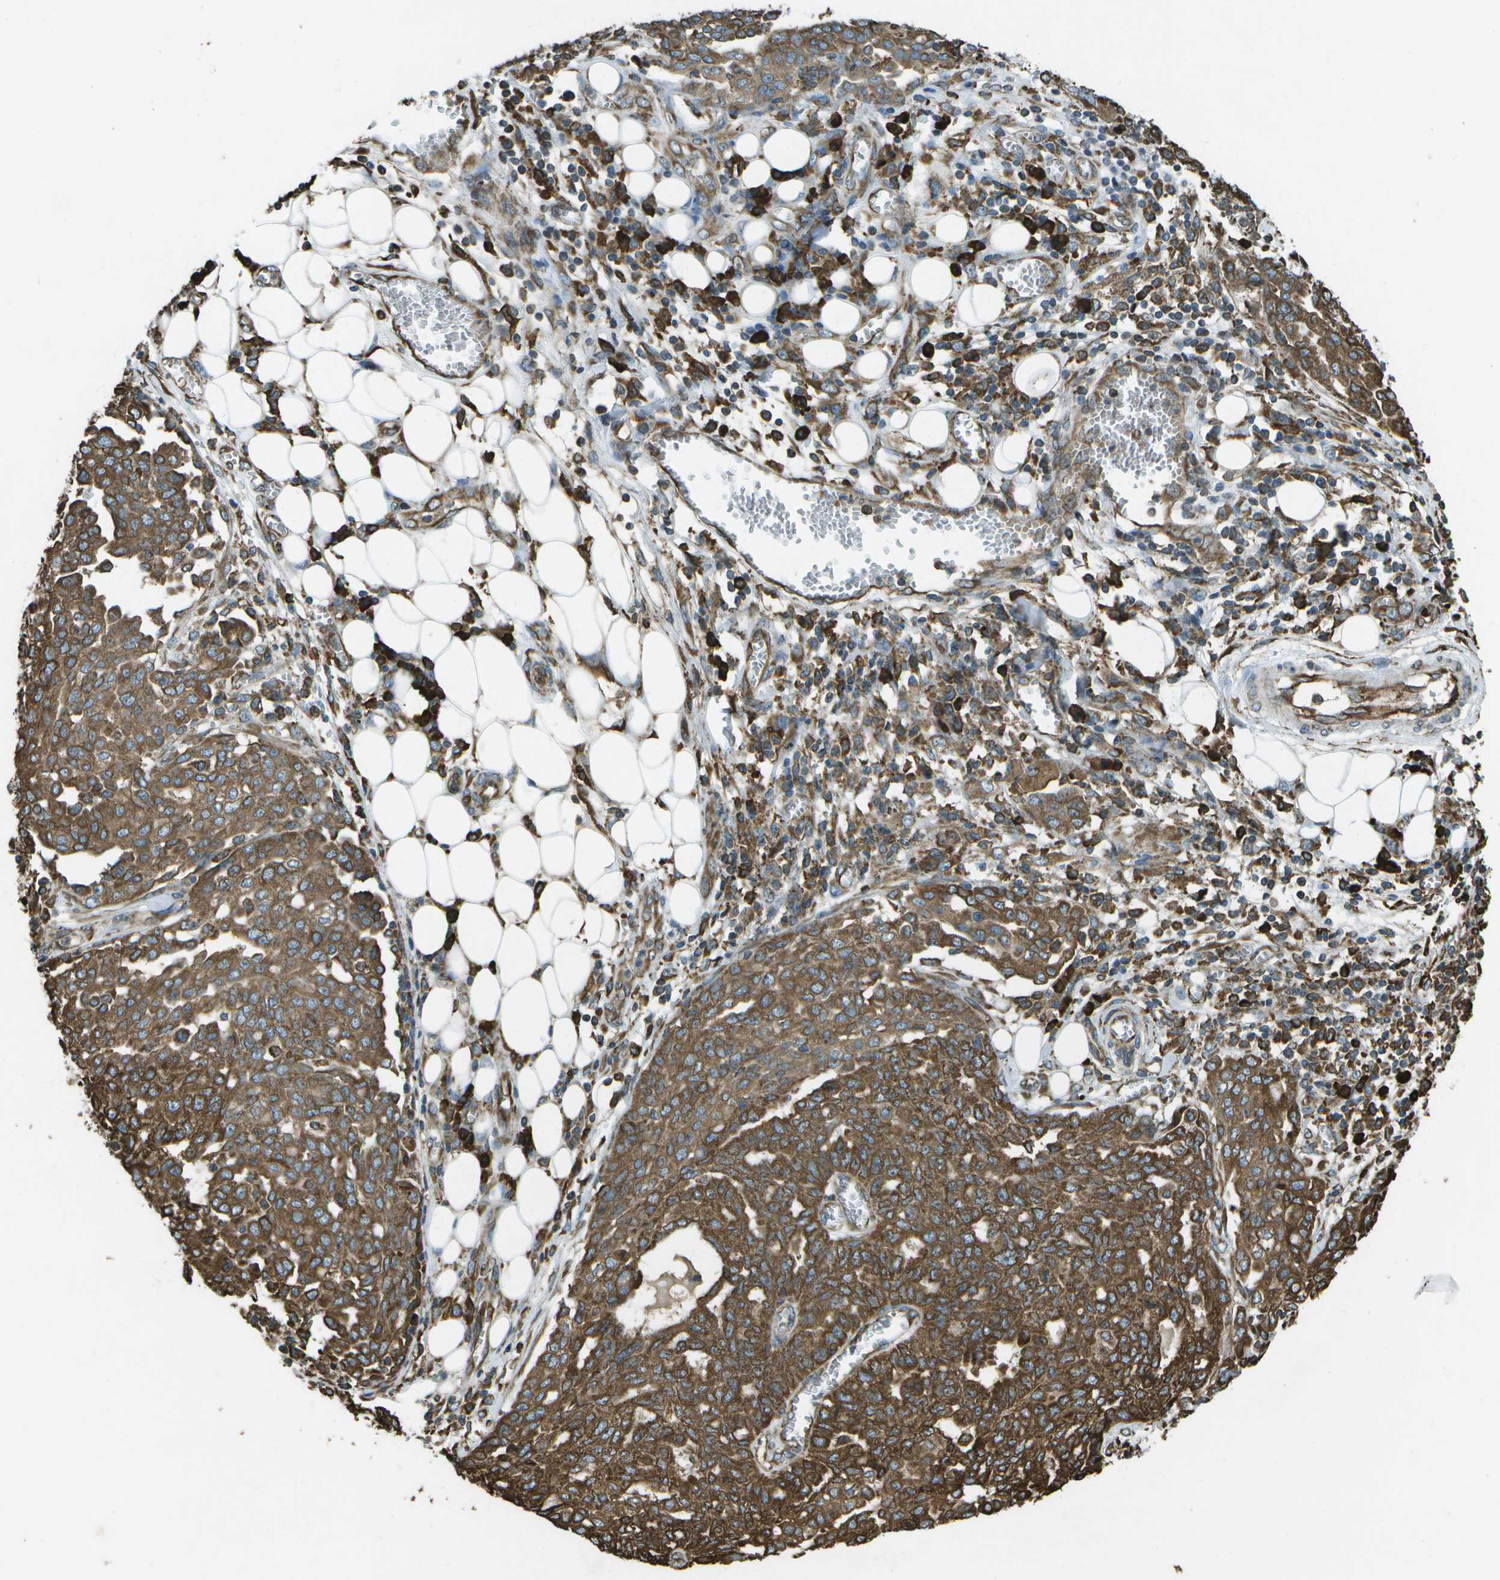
{"staining": {"intensity": "strong", "quantity": ">75%", "location": "cytoplasmic/membranous"}, "tissue": "ovarian cancer", "cell_type": "Tumor cells", "image_type": "cancer", "snomed": [{"axis": "morphology", "description": "Cystadenocarcinoma, serous, NOS"}, {"axis": "topography", "description": "Soft tissue"}, {"axis": "topography", "description": "Ovary"}], "caption": "DAB immunohistochemical staining of ovarian cancer reveals strong cytoplasmic/membranous protein expression in approximately >75% of tumor cells. The protein is stained brown, and the nuclei are stained in blue (DAB IHC with brightfield microscopy, high magnification).", "gene": "PDIA4", "patient": {"sex": "female", "age": 57}}